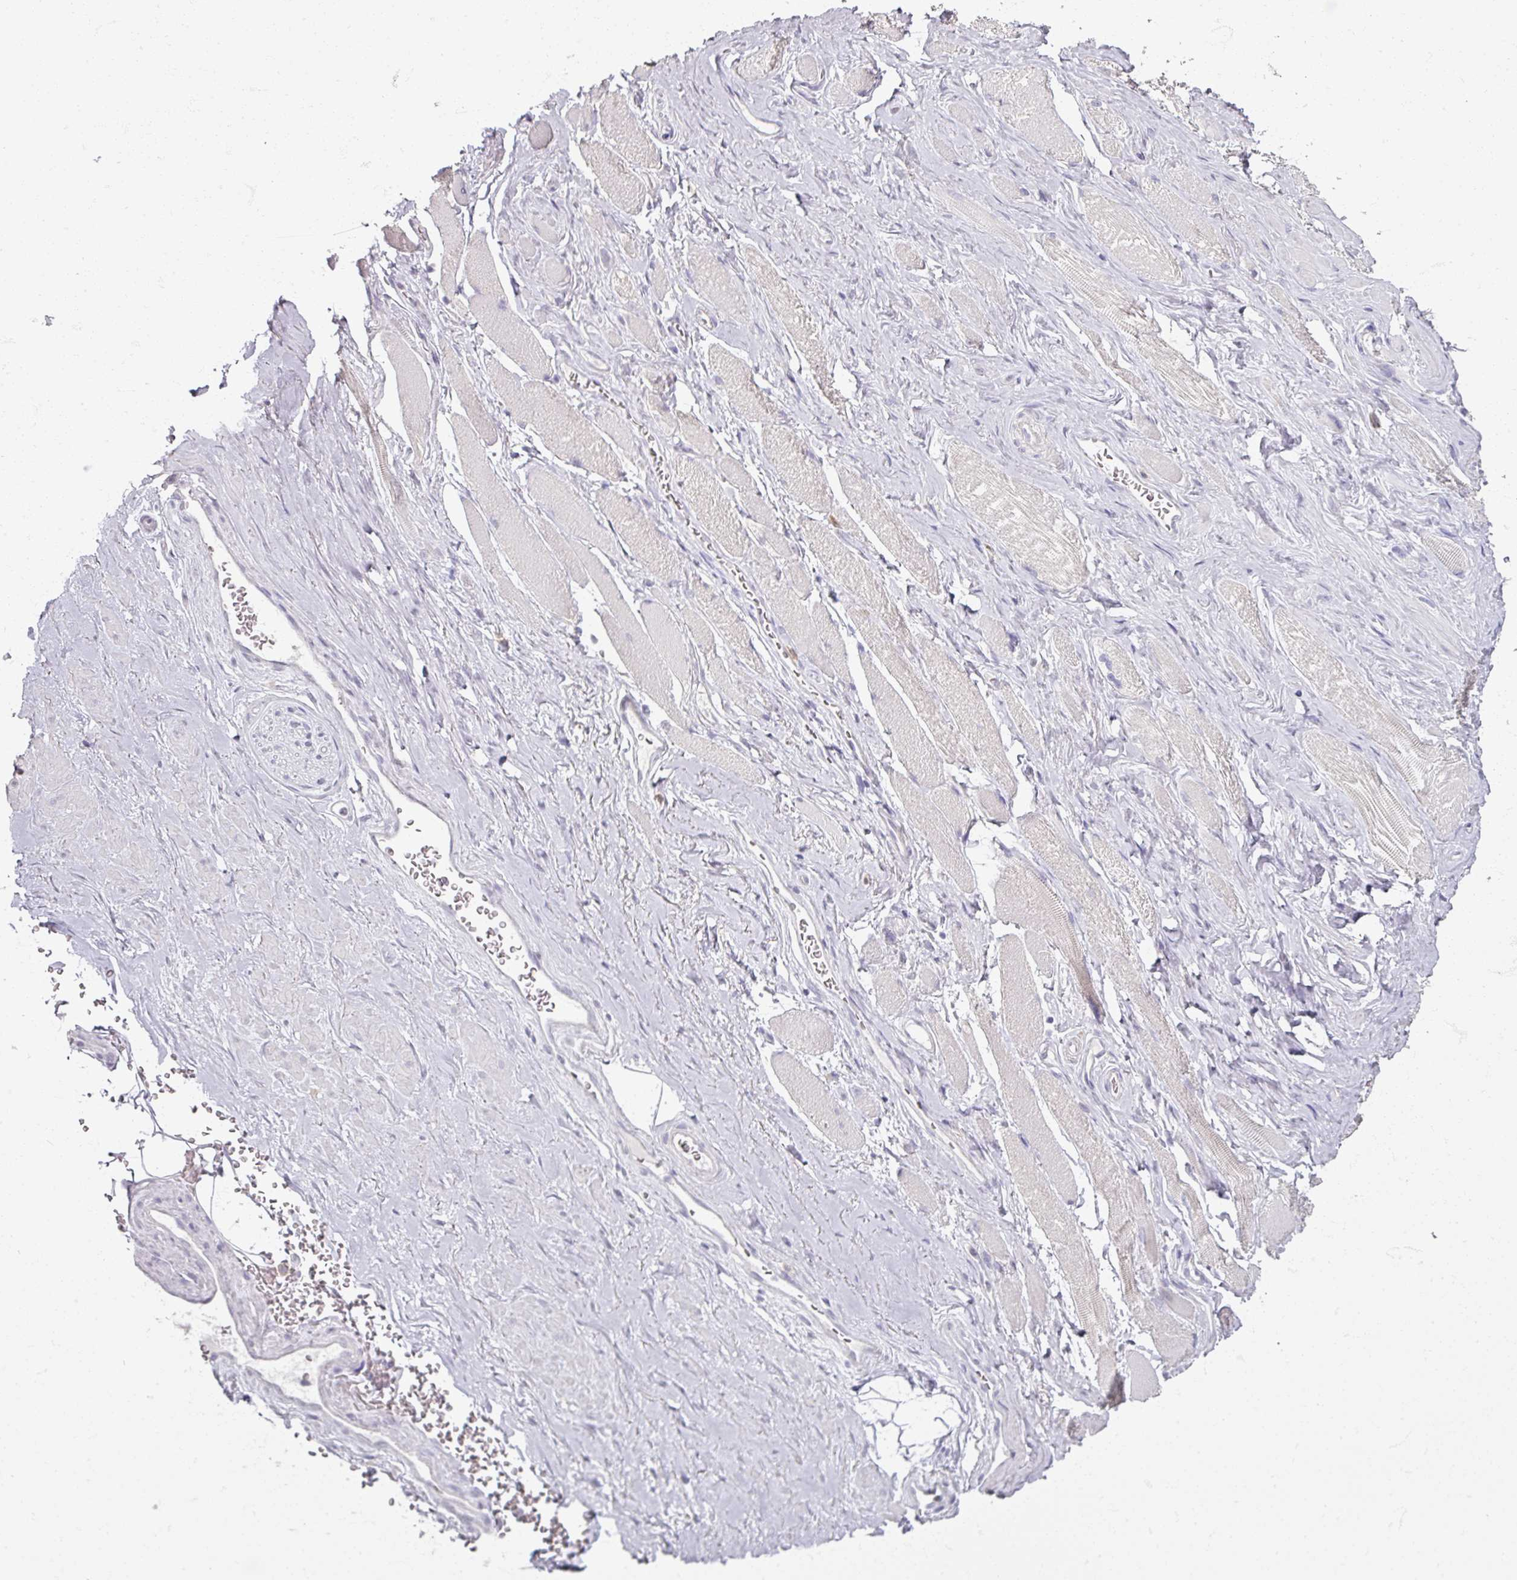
{"staining": {"intensity": "negative", "quantity": "none", "location": "none"}, "tissue": "soft tissue", "cell_type": "Fibroblasts", "image_type": "normal", "snomed": [{"axis": "morphology", "description": "Normal tissue, NOS"}, {"axis": "topography", "description": "Prostate"}, {"axis": "topography", "description": "Peripheral nerve tissue"}], "caption": "This is an immunohistochemistry (IHC) image of normal human soft tissue. There is no positivity in fibroblasts.", "gene": "SOX11", "patient": {"sex": "male", "age": 61}}